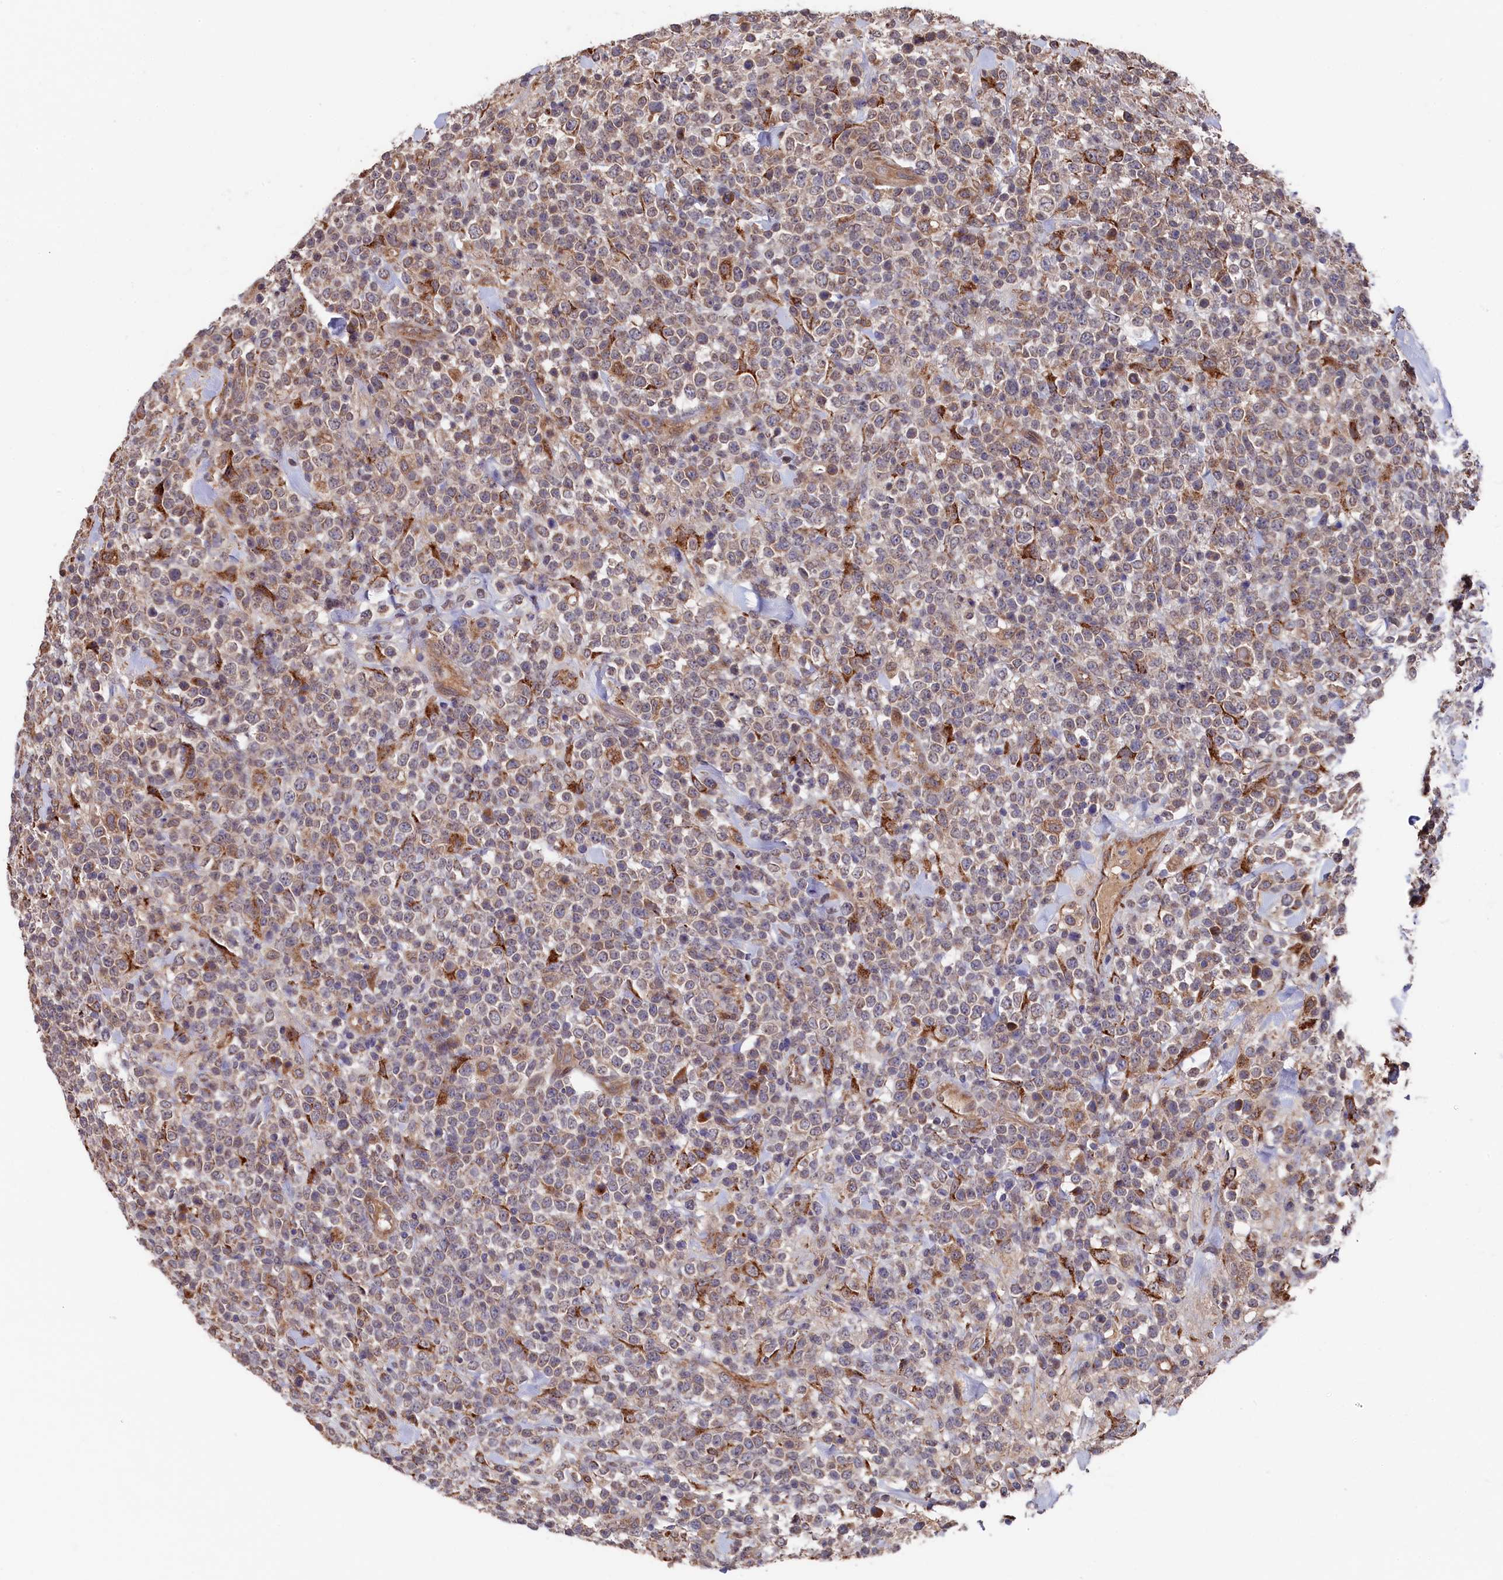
{"staining": {"intensity": "weak", "quantity": "25%-75%", "location": "cytoplasmic/membranous"}, "tissue": "lymphoma", "cell_type": "Tumor cells", "image_type": "cancer", "snomed": [{"axis": "morphology", "description": "Malignant lymphoma, non-Hodgkin's type, High grade"}, {"axis": "topography", "description": "Colon"}], "caption": "Brown immunohistochemical staining in high-grade malignant lymphoma, non-Hodgkin's type displays weak cytoplasmic/membranous staining in approximately 25%-75% of tumor cells. (brown staining indicates protein expression, while blue staining denotes nuclei).", "gene": "SLC12A4", "patient": {"sex": "female", "age": 53}}